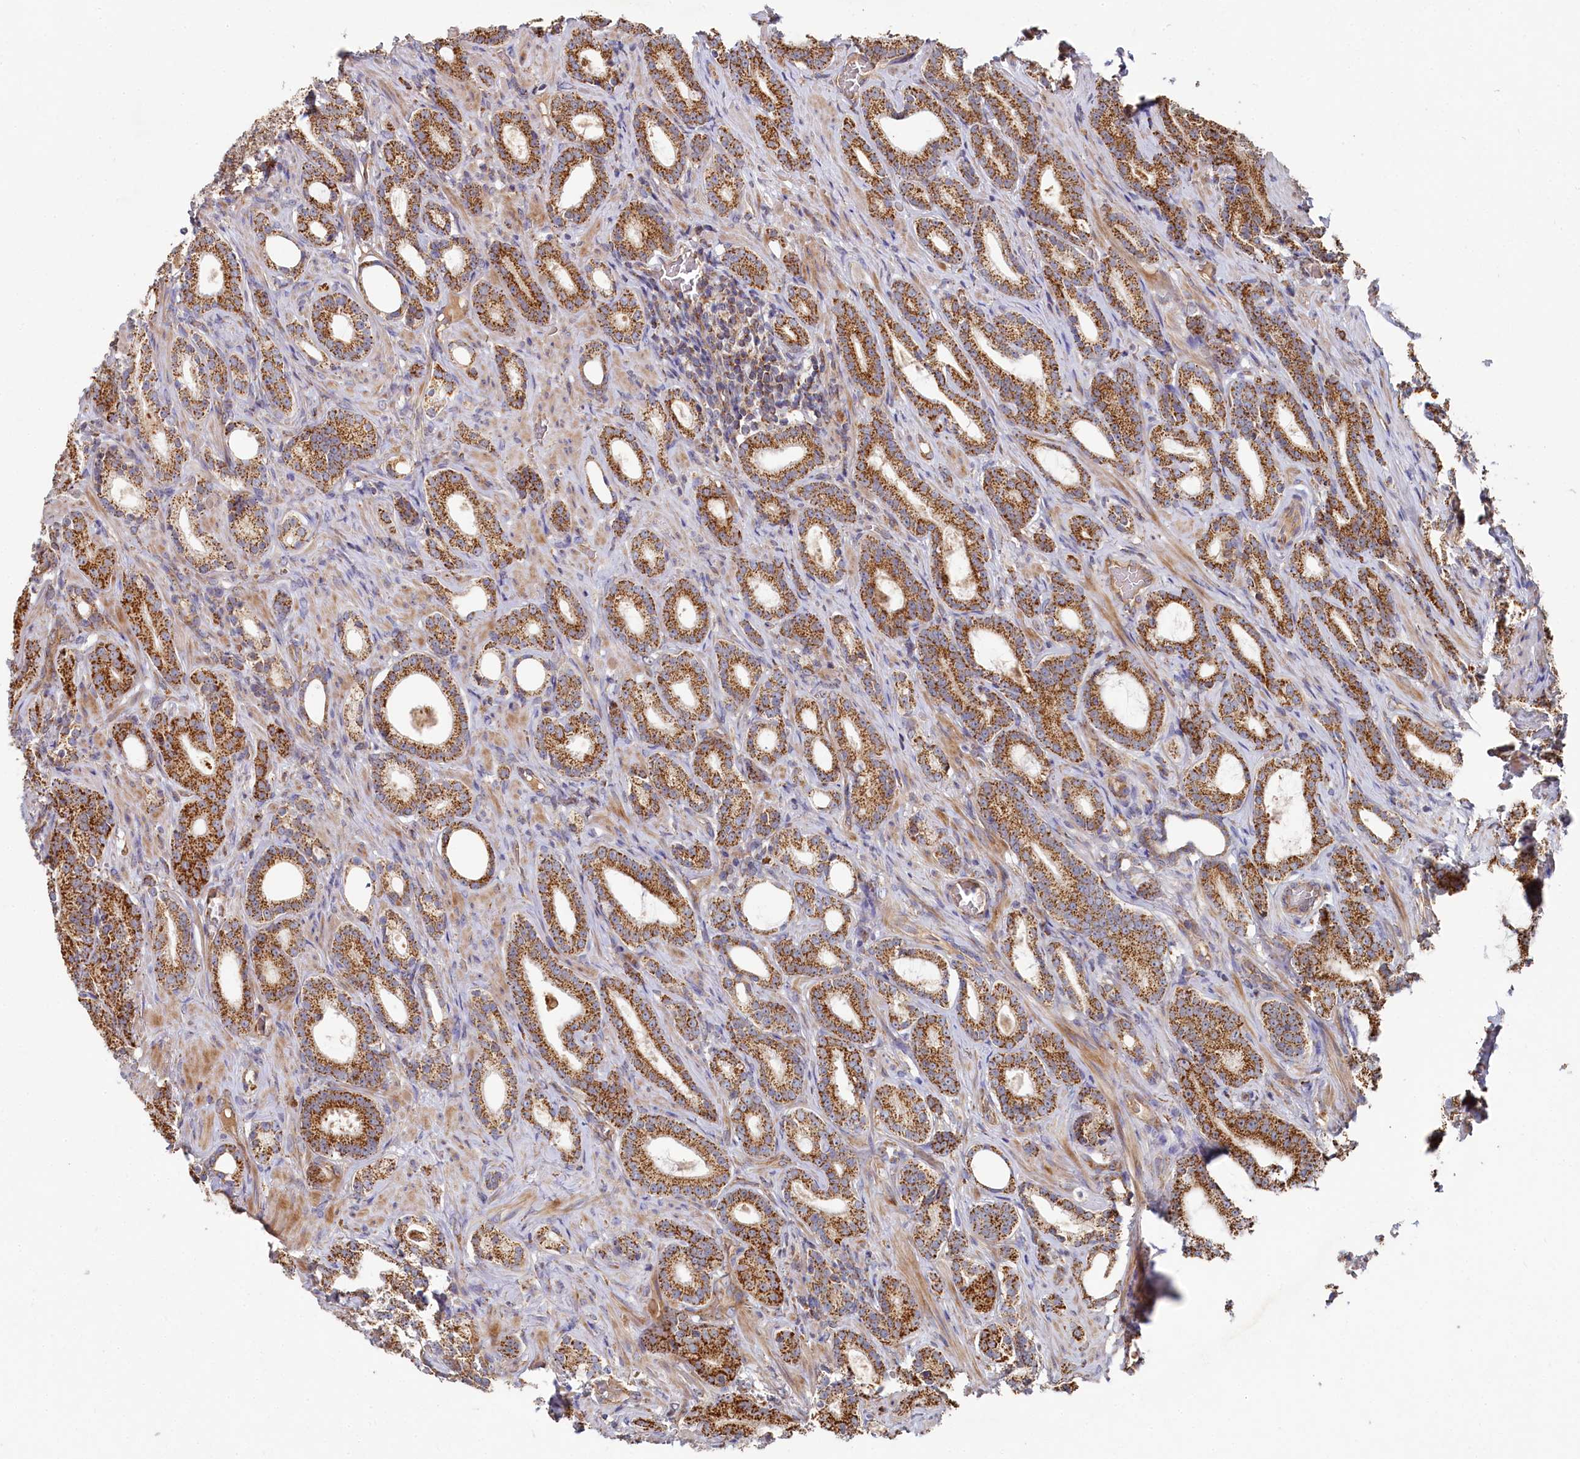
{"staining": {"intensity": "strong", "quantity": ">75%", "location": "cytoplasmic/membranous"}, "tissue": "prostate cancer", "cell_type": "Tumor cells", "image_type": "cancer", "snomed": [{"axis": "morphology", "description": "Adenocarcinoma, Low grade"}, {"axis": "topography", "description": "Prostate"}], "caption": "Protein positivity by immunohistochemistry (IHC) reveals strong cytoplasmic/membranous expression in approximately >75% of tumor cells in prostate adenocarcinoma (low-grade). The staining was performed using DAB (3,3'-diaminobenzidine), with brown indicating positive protein expression. Nuclei are stained blue with hematoxylin.", "gene": "HAUS2", "patient": {"sex": "male", "age": 71}}